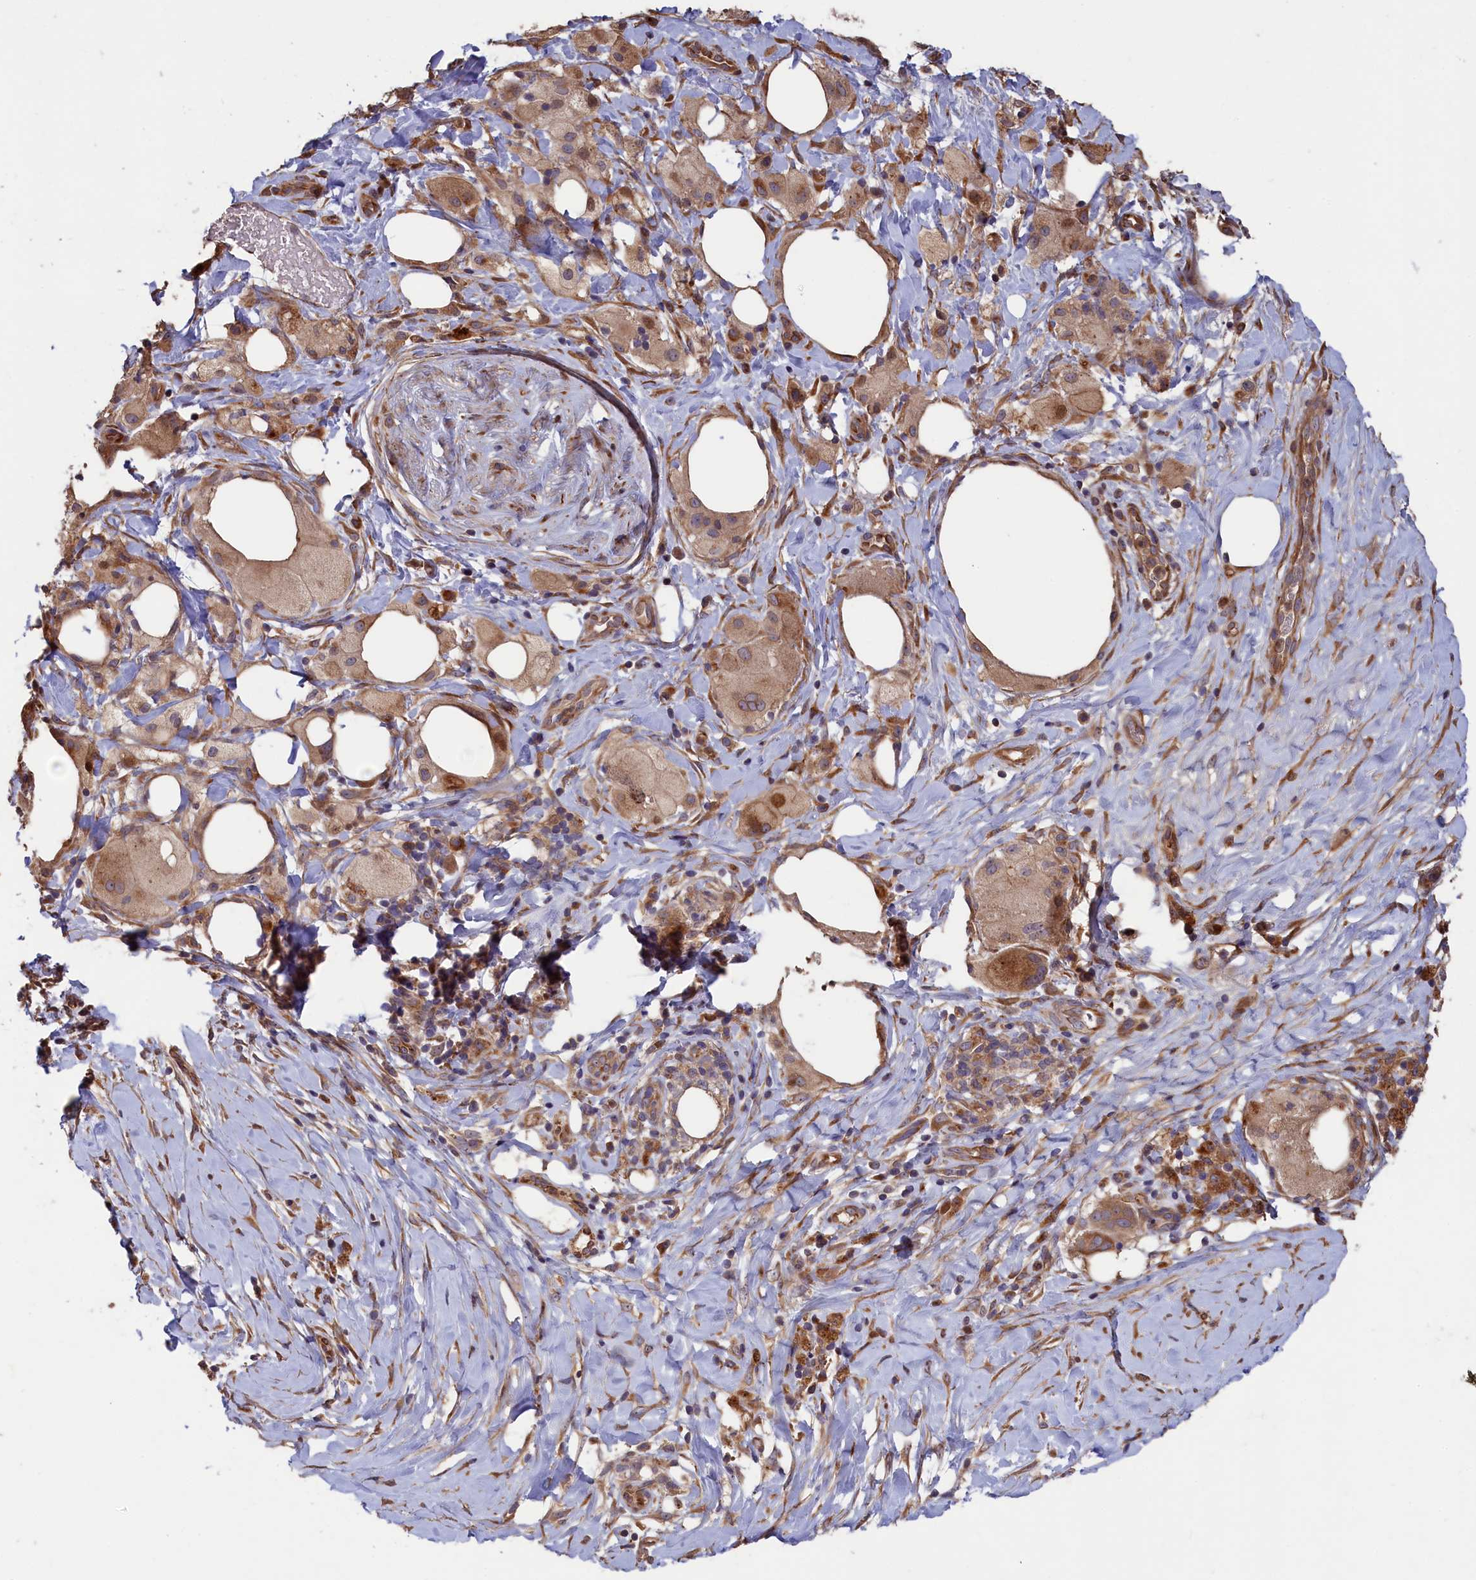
{"staining": {"intensity": "moderate", "quantity": ">75%", "location": "cytoplasmic/membranous"}, "tissue": "pancreatic cancer", "cell_type": "Tumor cells", "image_type": "cancer", "snomed": [{"axis": "morphology", "description": "Adenocarcinoma, NOS"}, {"axis": "topography", "description": "Pancreas"}], "caption": "Protein staining of pancreatic cancer tissue reveals moderate cytoplasmic/membranous expression in approximately >75% of tumor cells.", "gene": "GREB1L", "patient": {"sex": "male", "age": 58}}